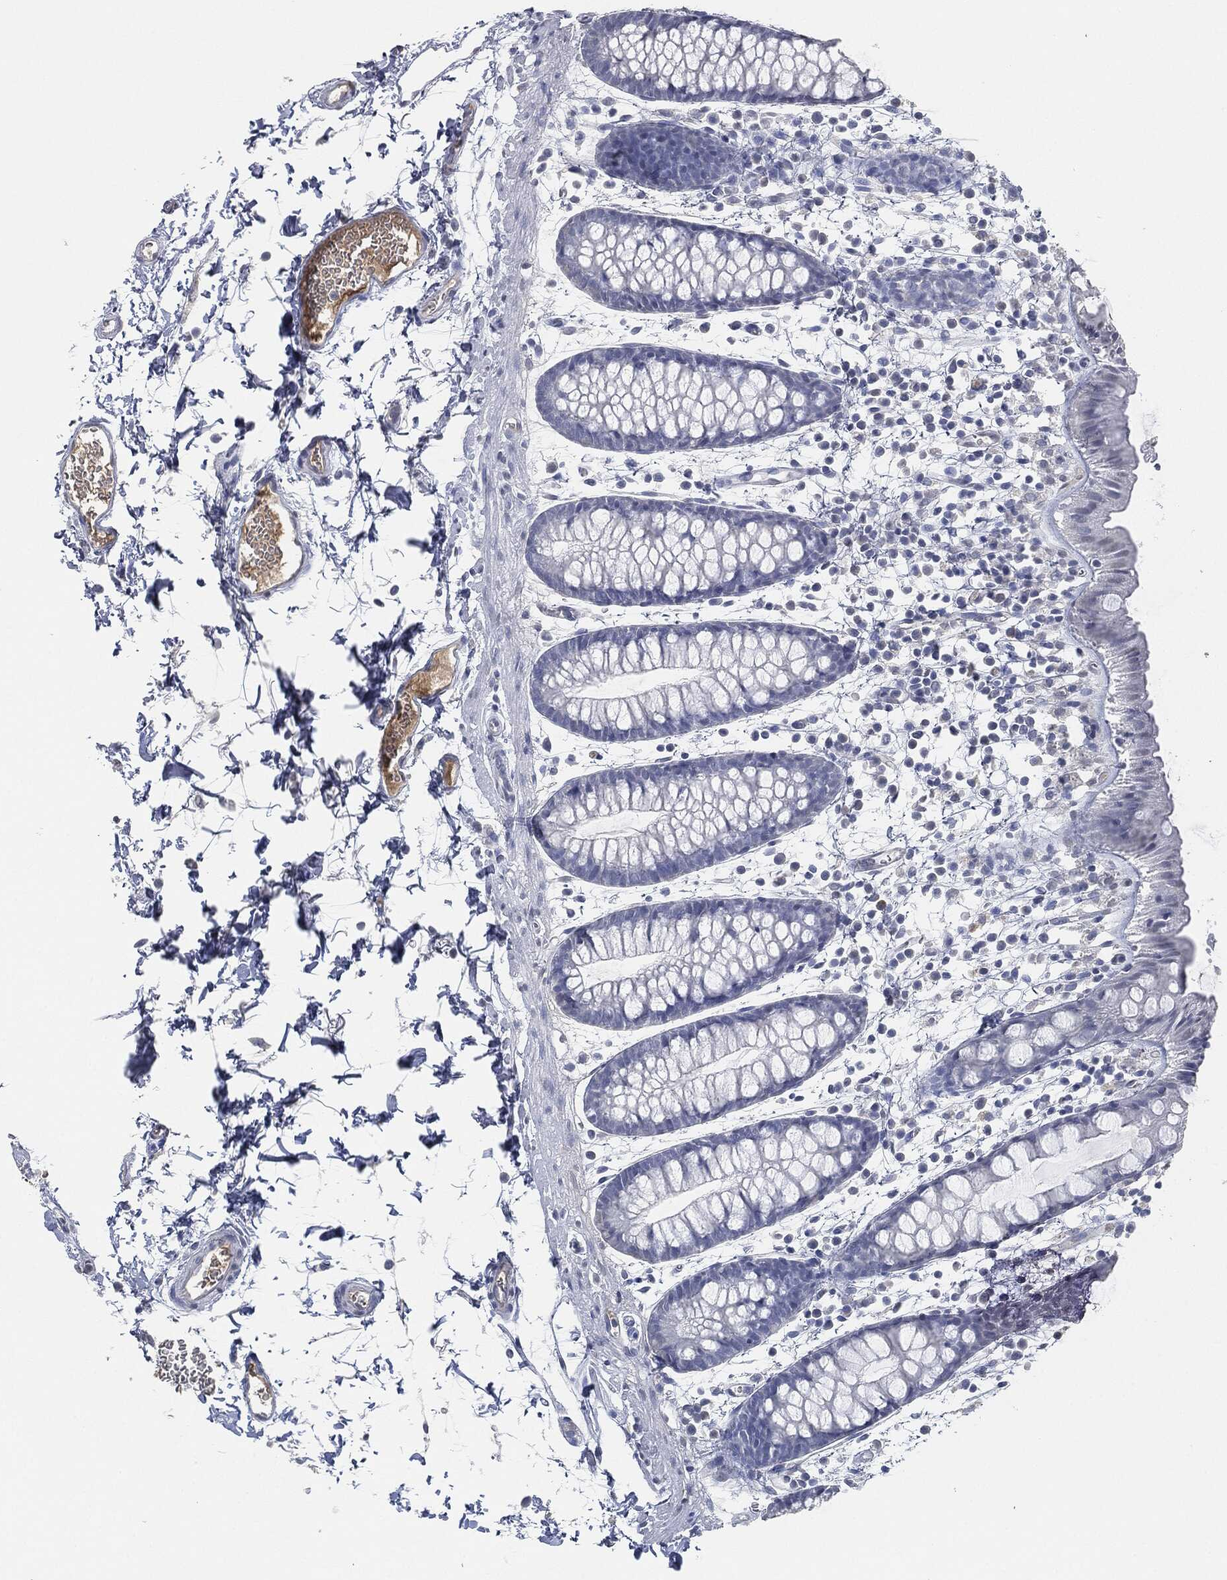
{"staining": {"intensity": "negative", "quantity": "none", "location": "none"}, "tissue": "rectum", "cell_type": "Glandular cells", "image_type": "normal", "snomed": [{"axis": "morphology", "description": "Normal tissue, NOS"}, {"axis": "topography", "description": "Rectum"}], "caption": "High magnification brightfield microscopy of normal rectum stained with DAB (brown) and counterstained with hematoxylin (blue): glandular cells show no significant staining. The staining was performed using DAB to visualize the protein expression in brown, while the nuclei were stained in blue with hematoxylin (Magnification: 20x).", "gene": "SIGLEC7", "patient": {"sex": "male", "age": 57}}